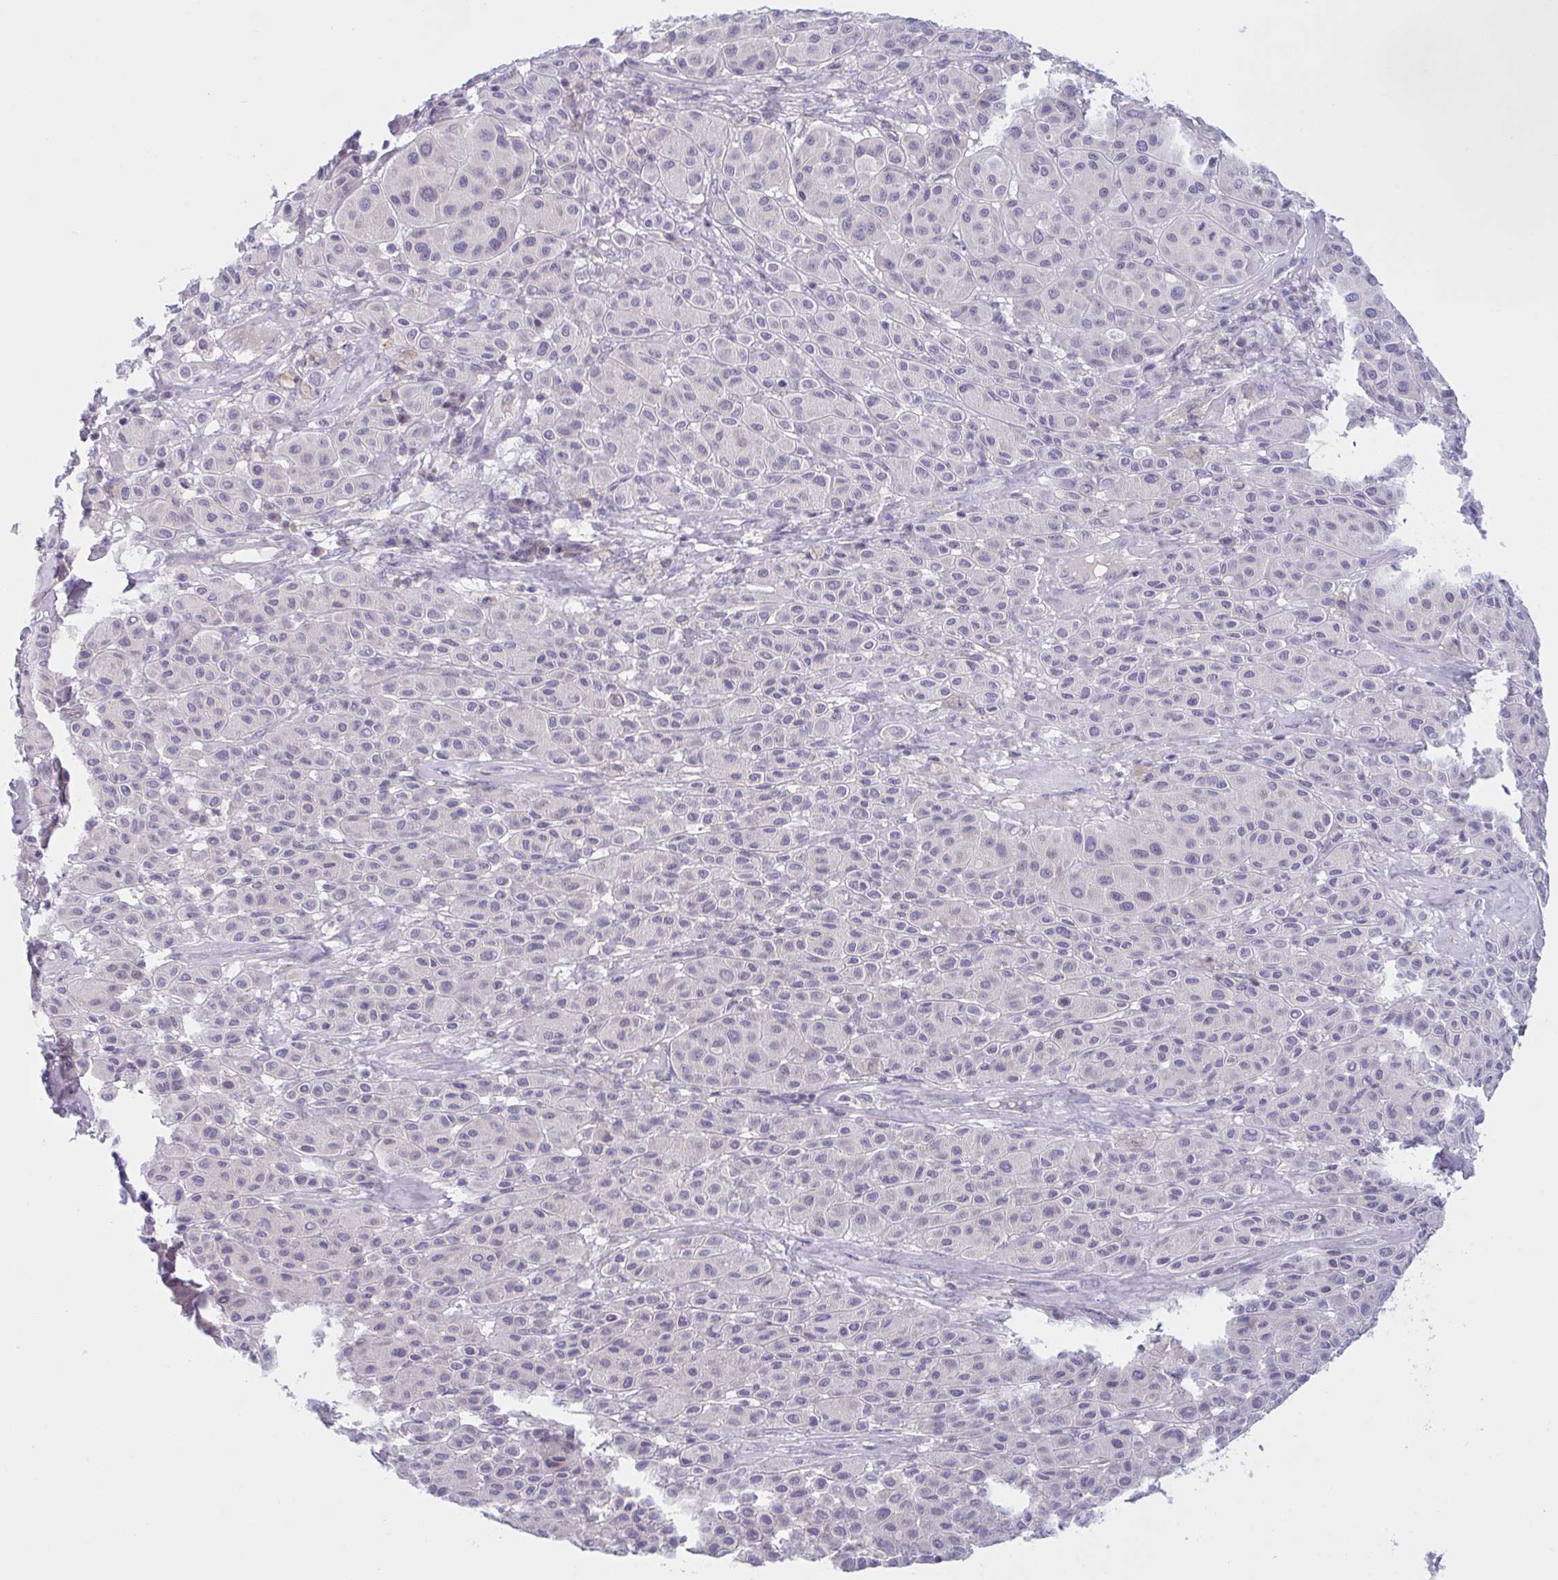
{"staining": {"intensity": "negative", "quantity": "none", "location": "none"}, "tissue": "melanoma", "cell_type": "Tumor cells", "image_type": "cancer", "snomed": [{"axis": "morphology", "description": "Malignant melanoma, Metastatic site"}, {"axis": "topography", "description": "Smooth muscle"}], "caption": "Immunohistochemical staining of melanoma reveals no significant positivity in tumor cells.", "gene": "NAA30", "patient": {"sex": "male", "age": 41}}